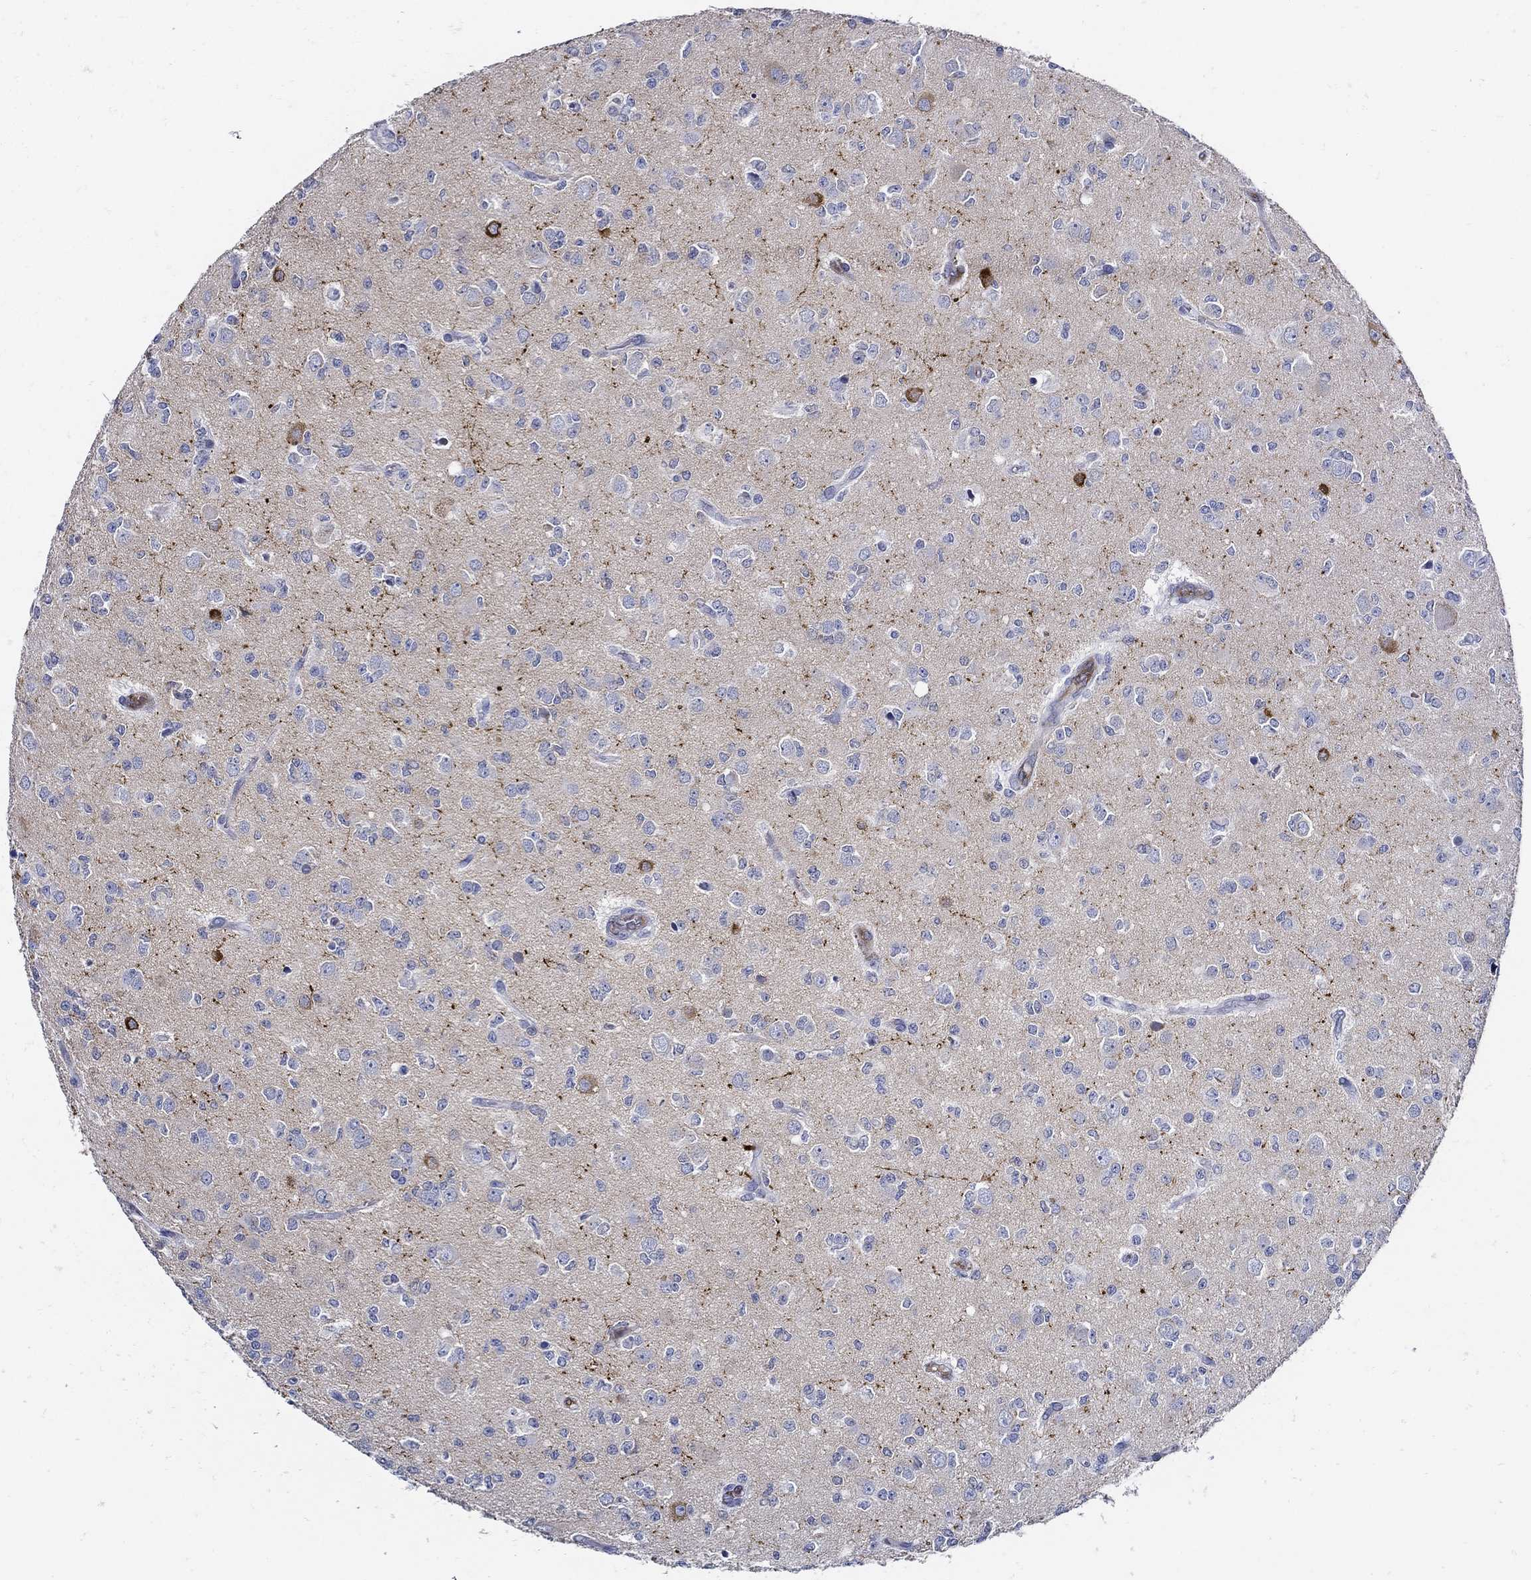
{"staining": {"intensity": "negative", "quantity": "none", "location": "none"}, "tissue": "glioma", "cell_type": "Tumor cells", "image_type": "cancer", "snomed": [{"axis": "morphology", "description": "Glioma, malignant, Low grade"}, {"axis": "topography", "description": "Brain"}], "caption": "Immunohistochemistry (IHC) photomicrograph of neoplastic tissue: human malignant glioma (low-grade) stained with DAB (3,3'-diaminobenzidine) shows no significant protein positivity in tumor cells.", "gene": "NOS1", "patient": {"sex": "female", "age": 45}}